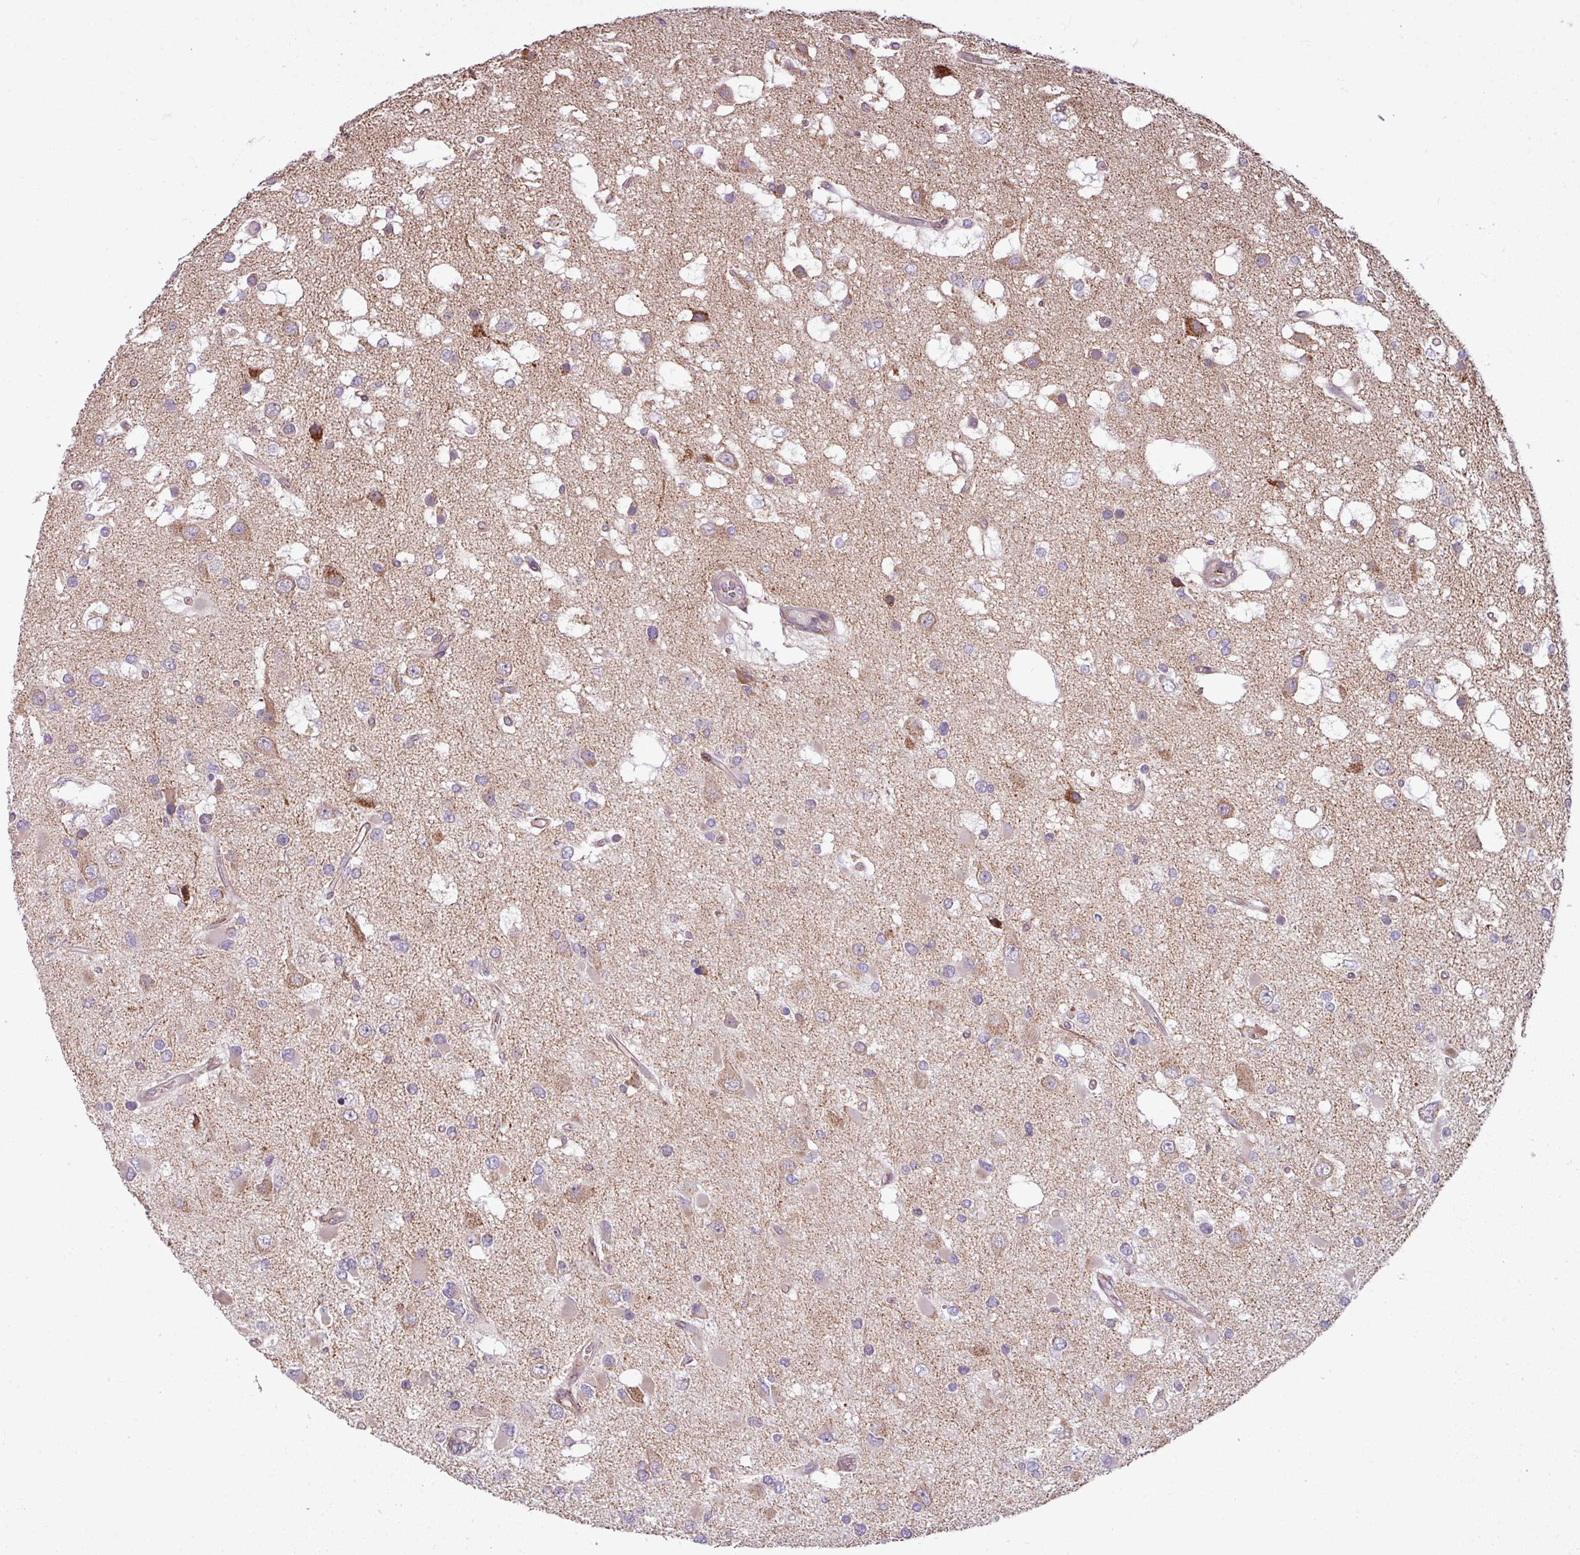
{"staining": {"intensity": "negative", "quantity": "none", "location": "none"}, "tissue": "glioma", "cell_type": "Tumor cells", "image_type": "cancer", "snomed": [{"axis": "morphology", "description": "Glioma, malignant, High grade"}, {"axis": "topography", "description": "Brain"}], "caption": "An image of malignant high-grade glioma stained for a protein displays no brown staining in tumor cells.", "gene": "MAGT1", "patient": {"sex": "male", "age": 53}}